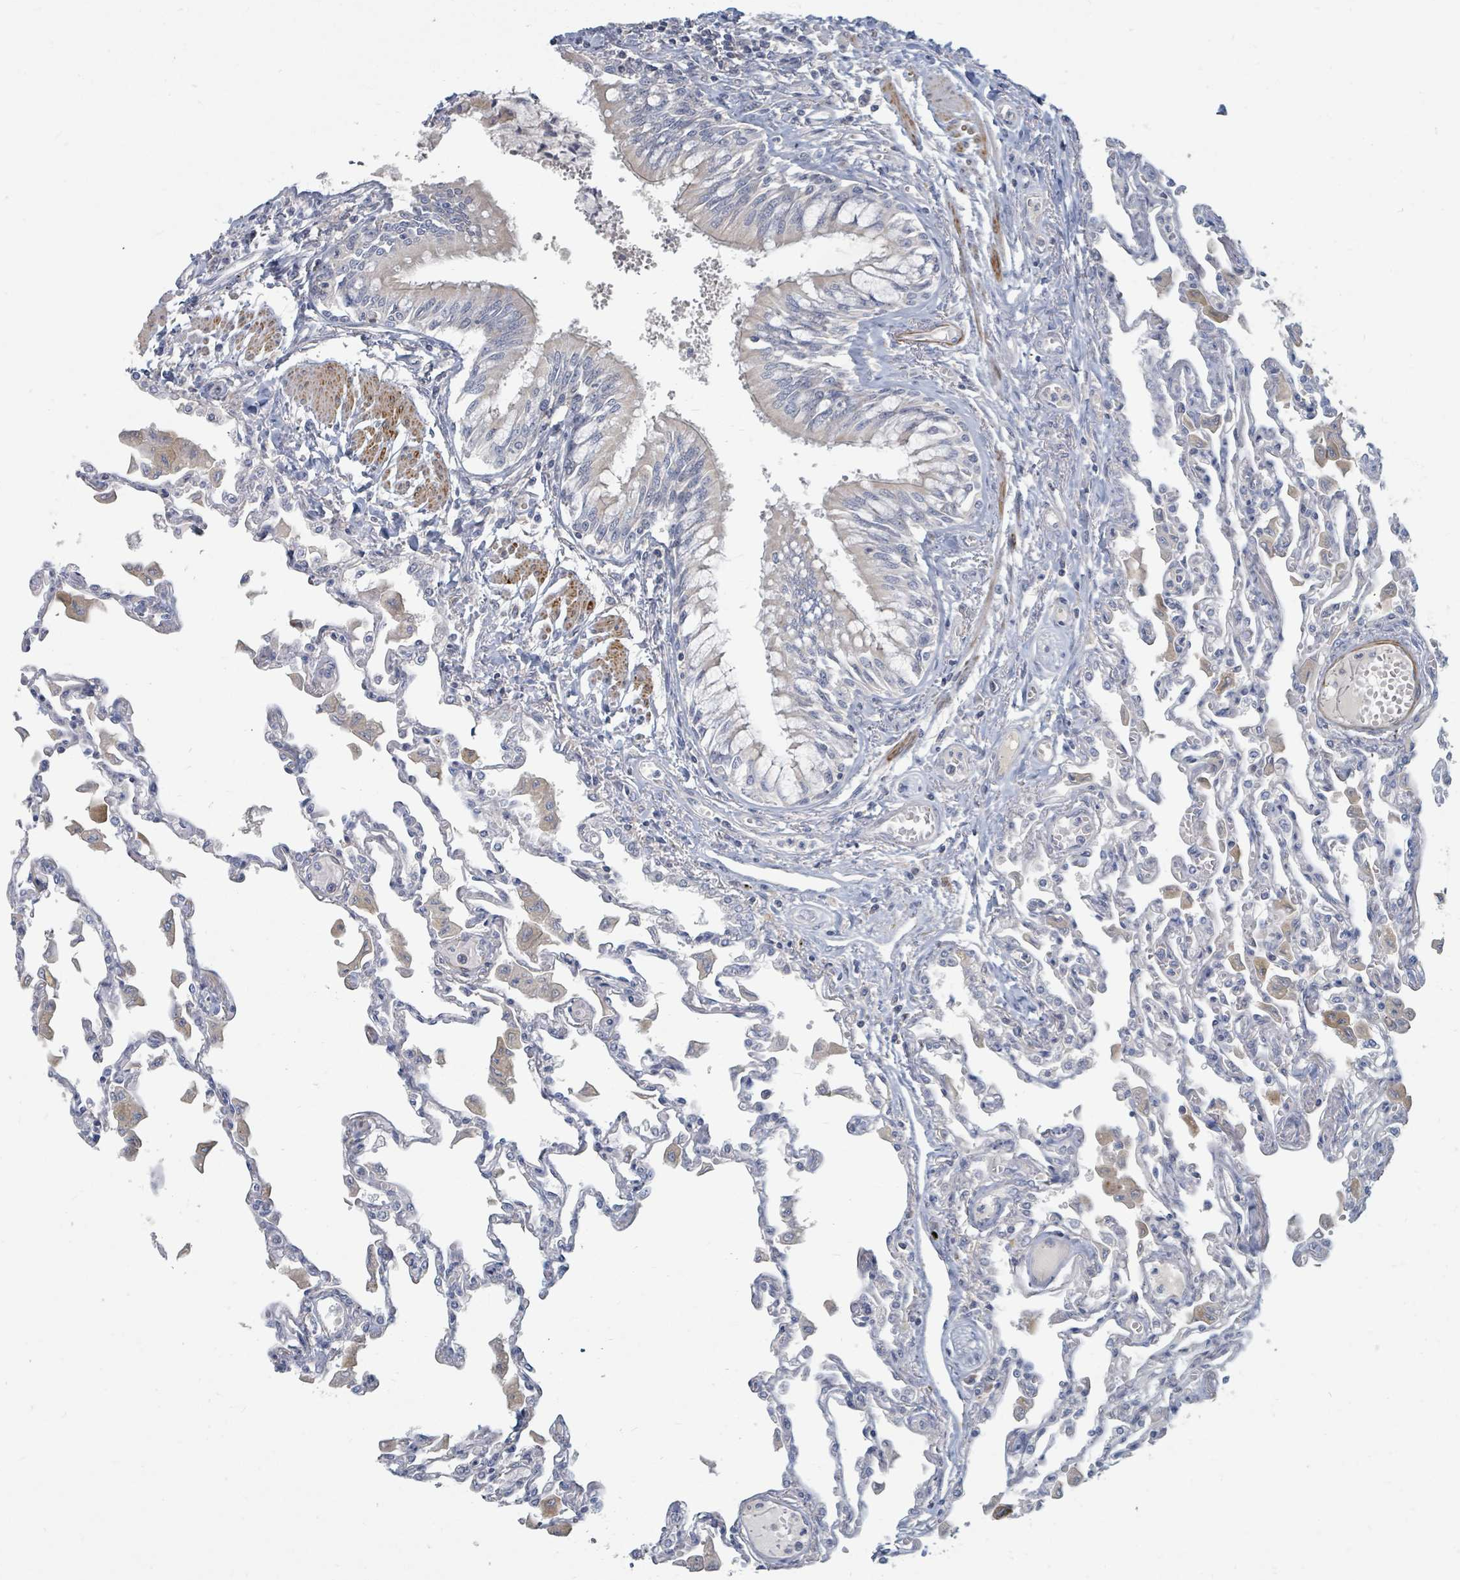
{"staining": {"intensity": "negative", "quantity": "none", "location": "none"}, "tissue": "lung", "cell_type": "Alveolar cells", "image_type": "normal", "snomed": [{"axis": "morphology", "description": "Normal tissue, NOS"}, {"axis": "topography", "description": "Bronchus"}, {"axis": "topography", "description": "Lung"}], "caption": "An image of human lung is negative for staining in alveolar cells. (DAB (3,3'-diaminobenzidine) immunohistochemistry (IHC), high magnification).", "gene": "ARGFX", "patient": {"sex": "female", "age": 49}}